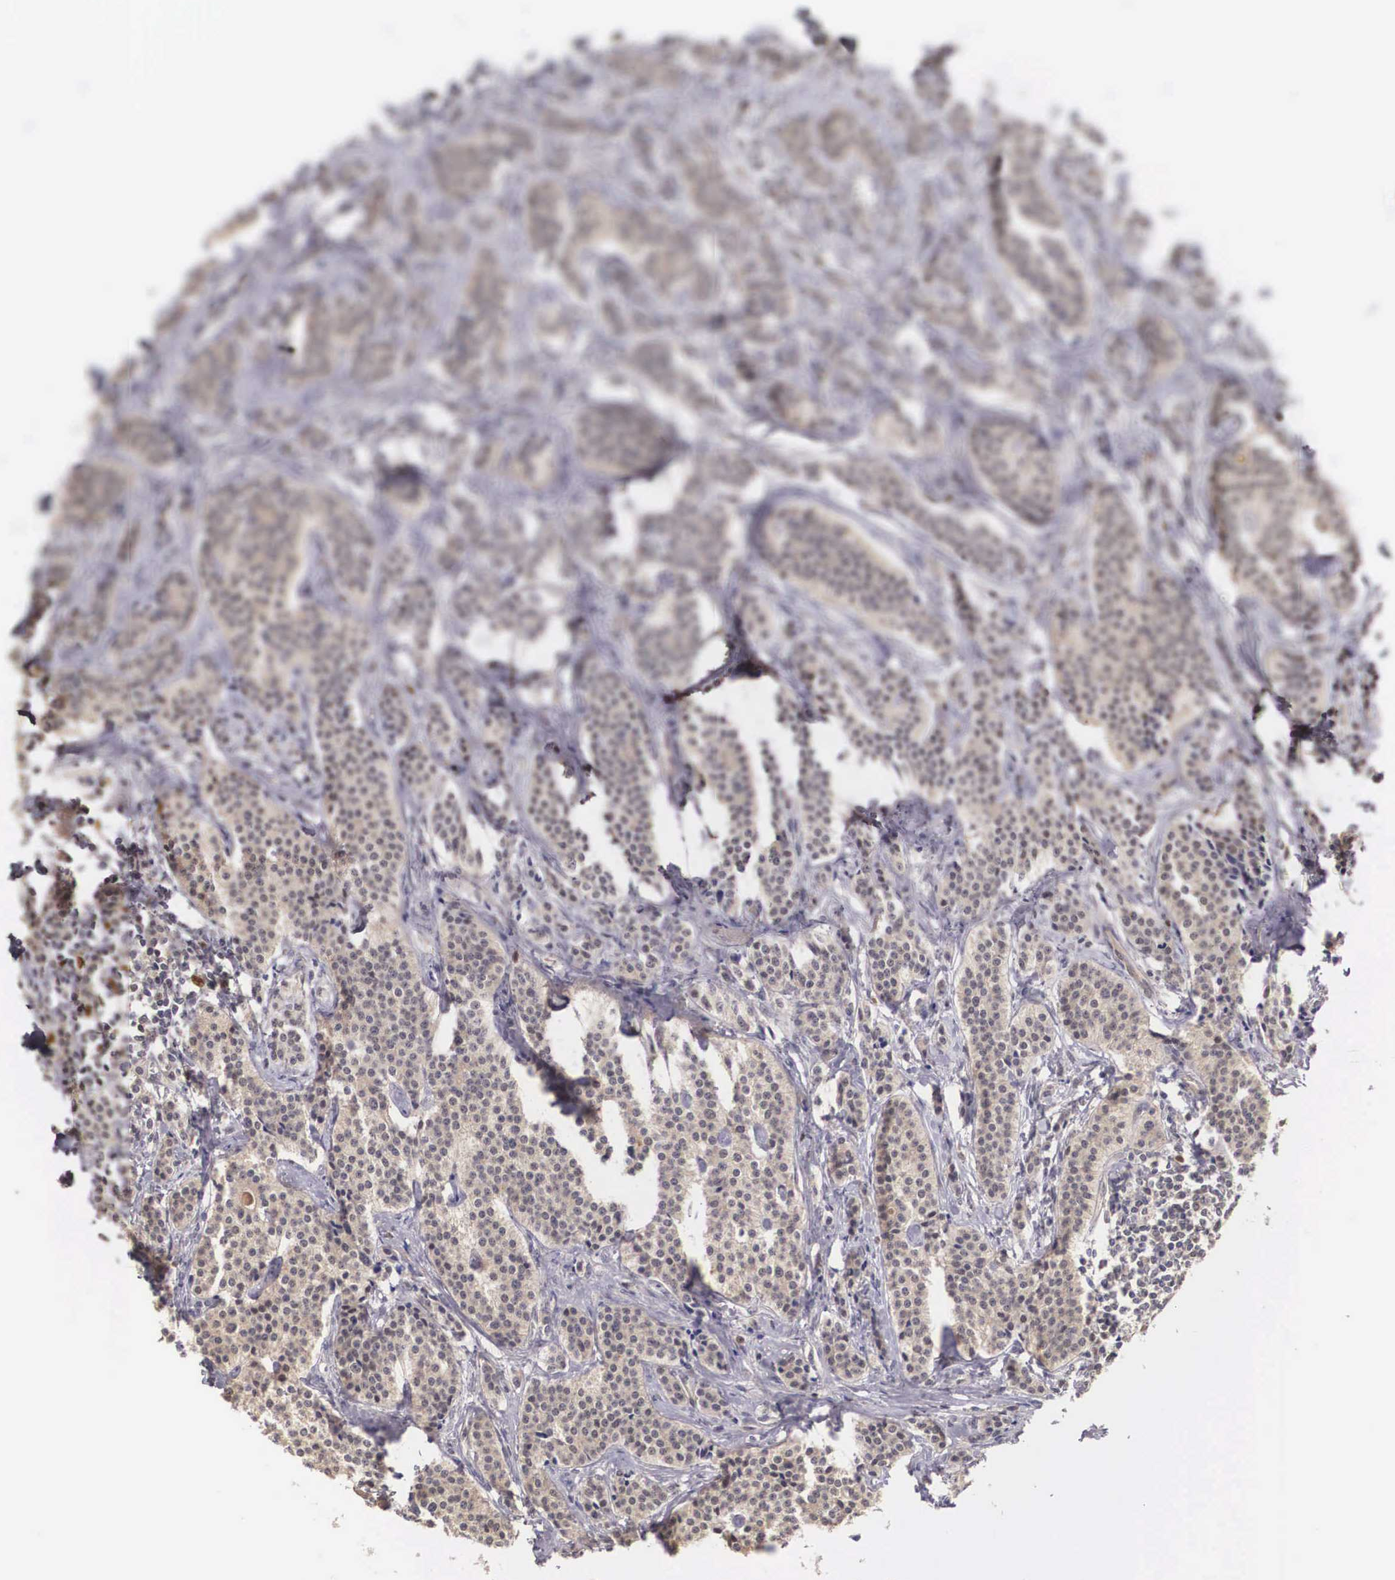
{"staining": {"intensity": "negative", "quantity": "none", "location": "none"}, "tissue": "carcinoid", "cell_type": "Tumor cells", "image_type": "cancer", "snomed": [{"axis": "morphology", "description": "Carcinoid, malignant, NOS"}, {"axis": "topography", "description": "Small intestine"}], "caption": "Protein analysis of malignant carcinoid demonstrates no significant staining in tumor cells.", "gene": "ENOX2", "patient": {"sex": "male", "age": 63}}